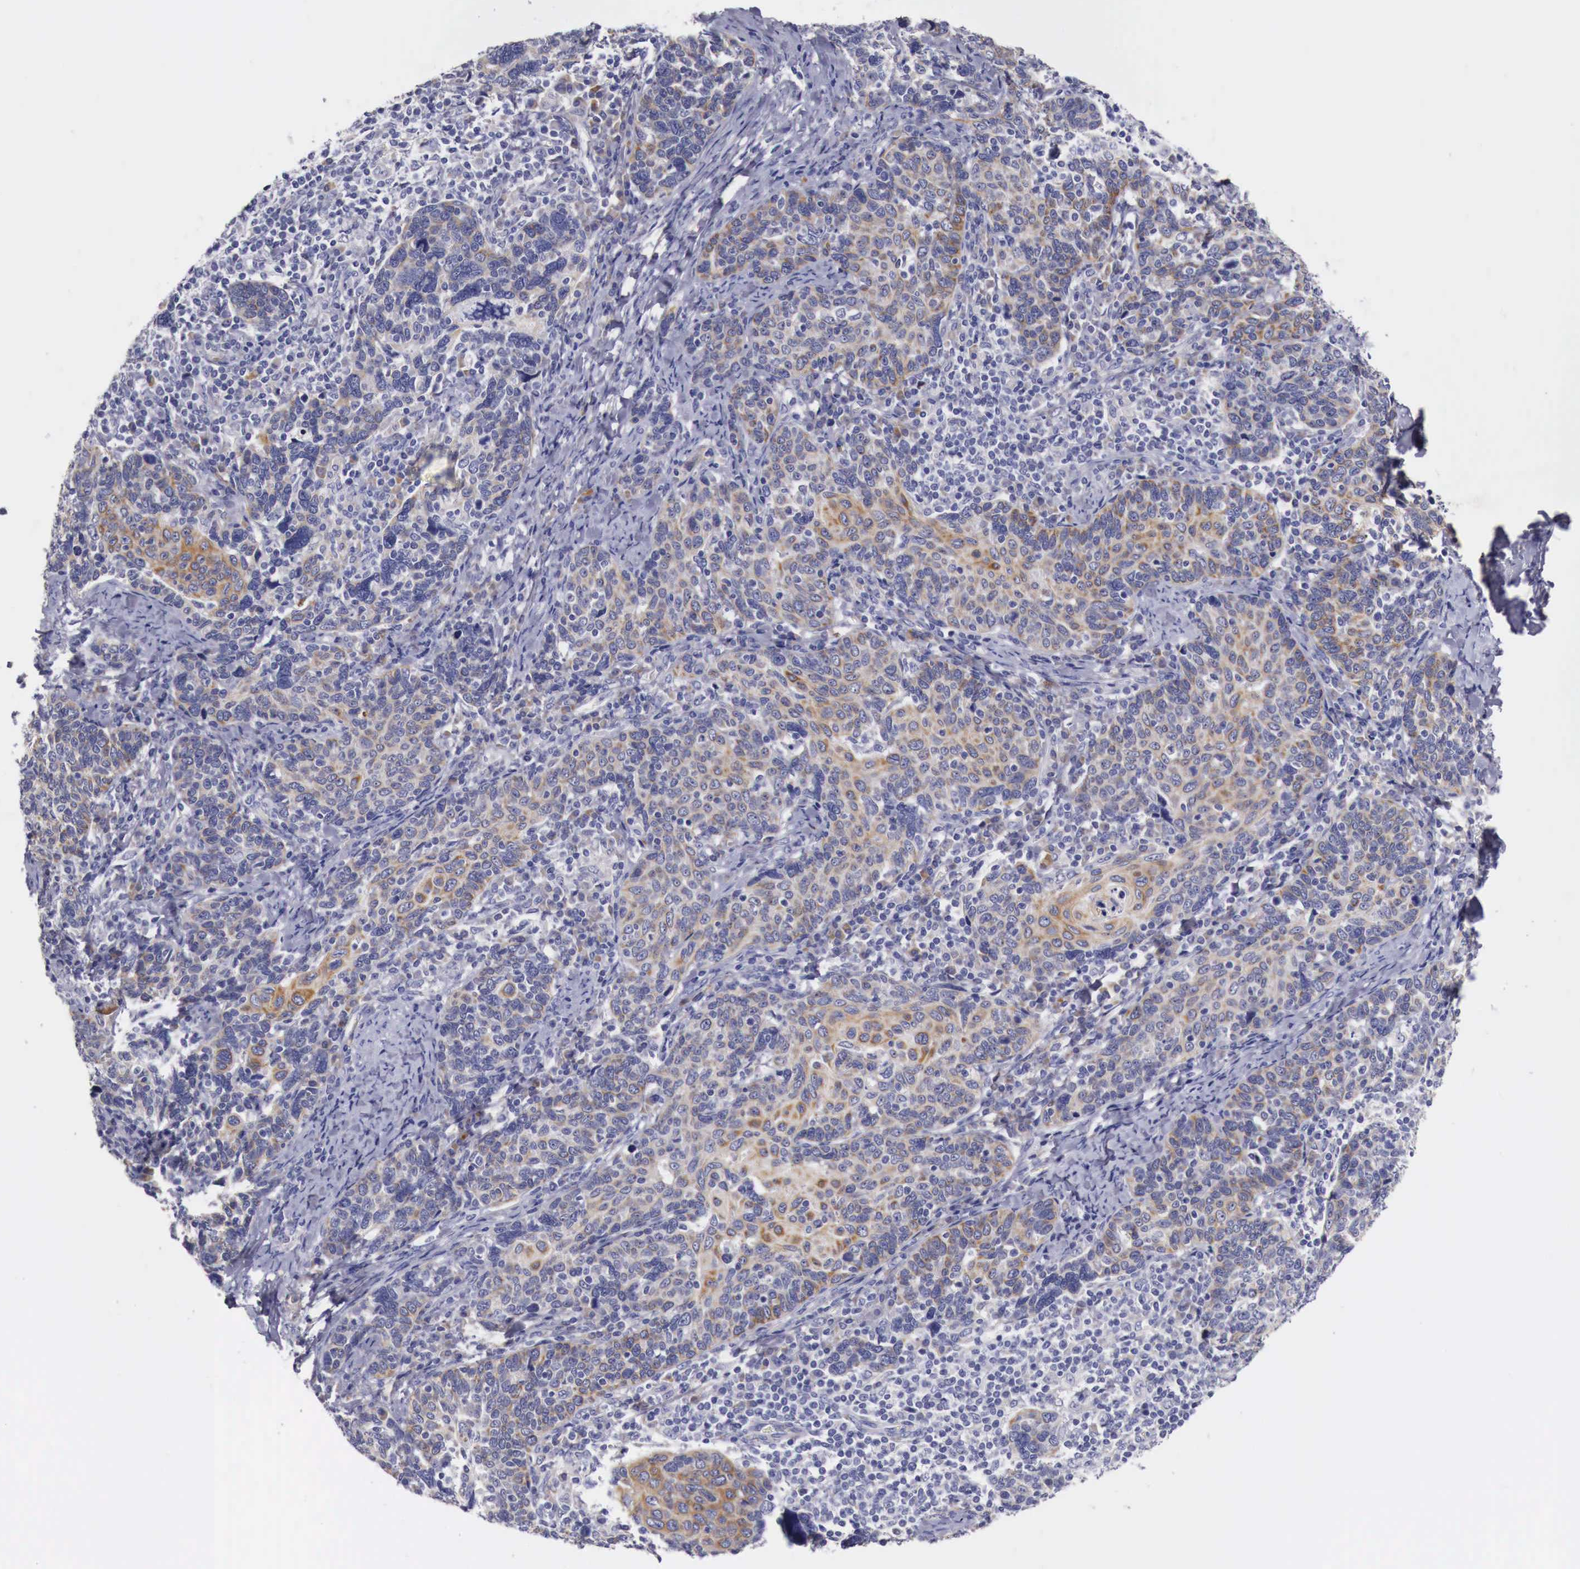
{"staining": {"intensity": "weak", "quantity": "25%-75%", "location": "cytoplasmic/membranous"}, "tissue": "cervical cancer", "cell_type": "Tumor cells", "image_type": "cancer", "snomed": [{"axis": "morphology", "description": "Squamous cell carcinoma, NOS"}, {"axis": "topography", "description": "Cervix"}], "caption": "Protein staining shows weak cytoplasmic/membranous staining in about 25%-75% of tumor cells in cervical squamous cell carcinoma.", "gene": "NREP", "patient": {"sex": "female", "age": 41}}